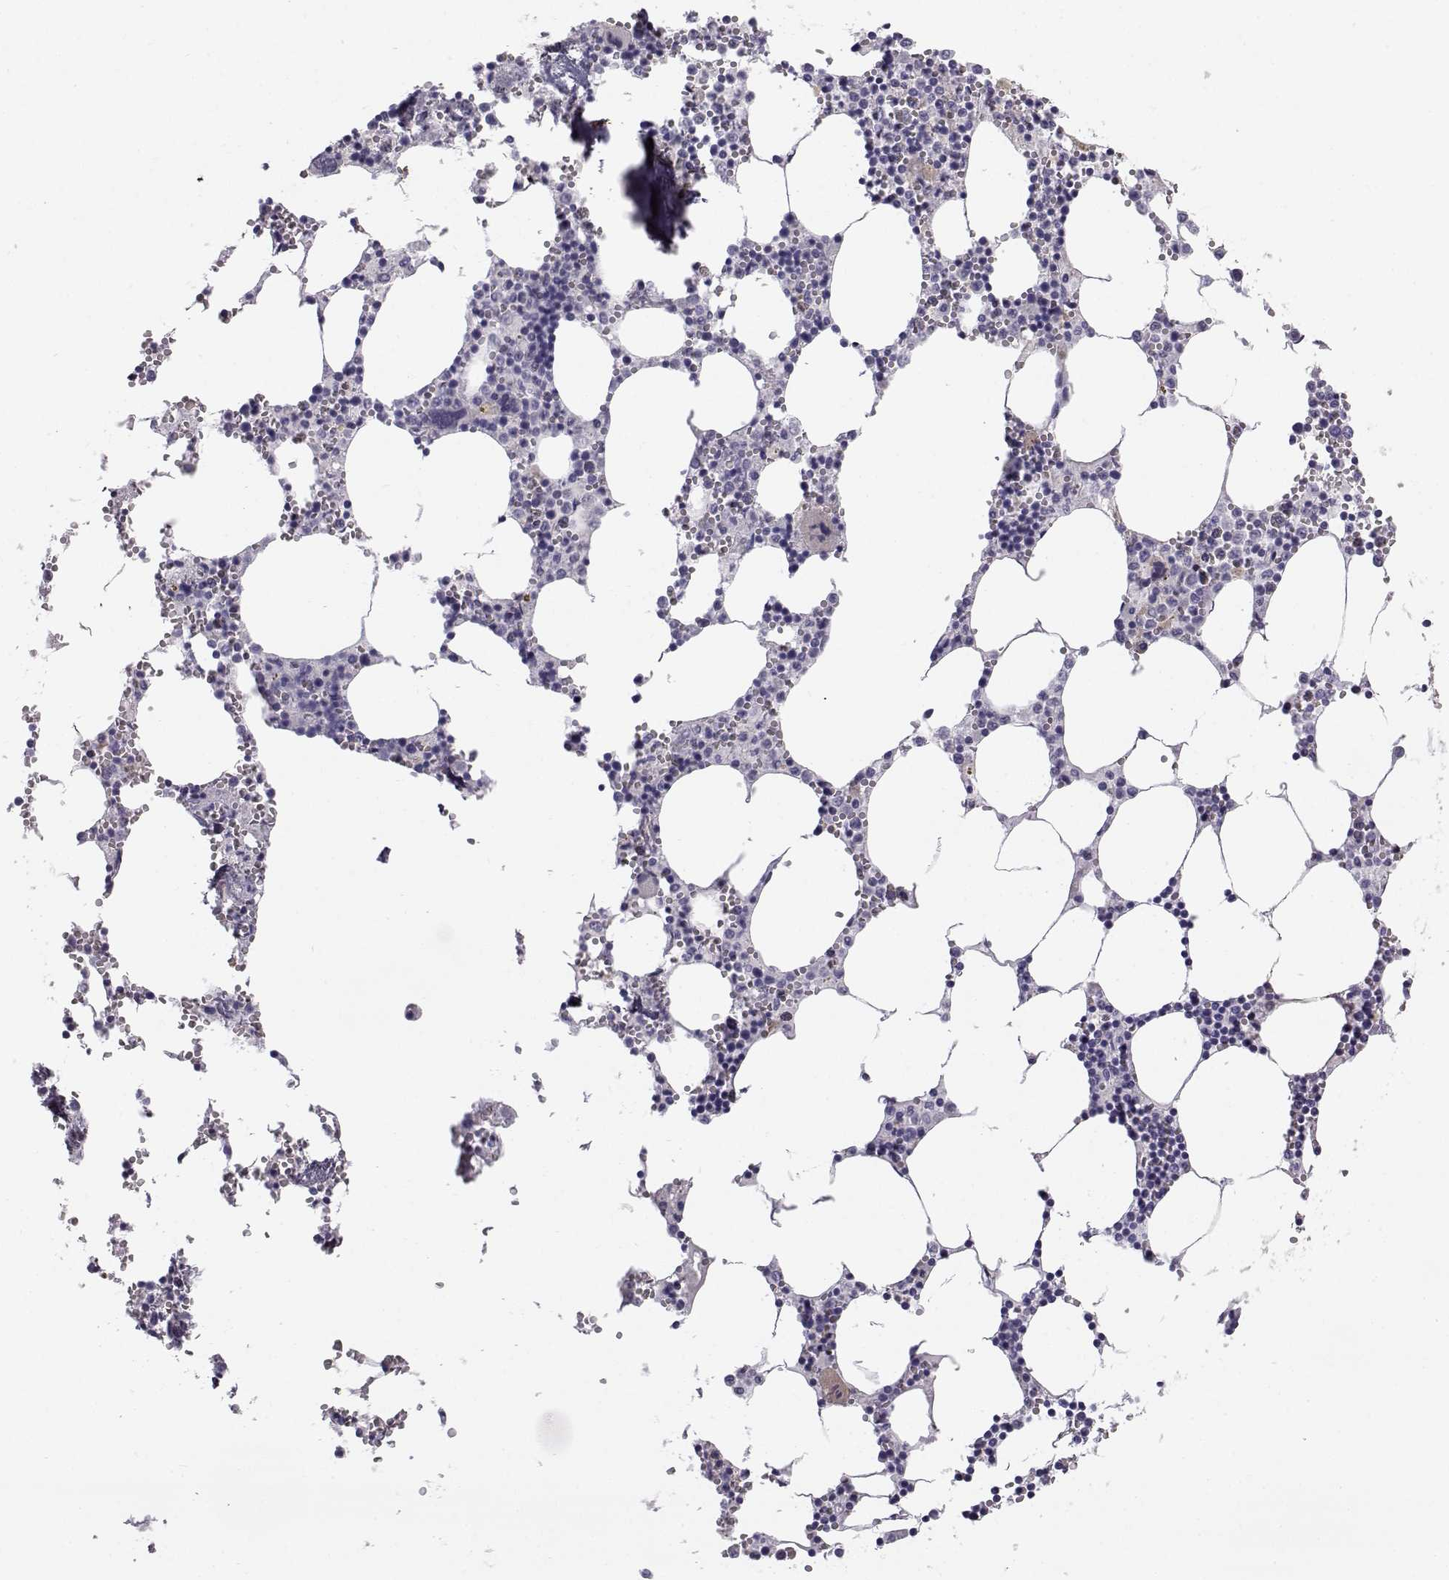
{"staining": {"intensity": "weak", "quantity": "<25%", "location": "cytoplasmic/membranous"}, "tissue": "bone marrow", "cell_type": "Hematopoietic cells", "image_type": "normal", "snomed": [{"axis": "morphology", "description": "Normal tissue, NOS"}, {"axis": "topography", "description": "Bone marrow"}], "caption": "The micrograph reveals no significant staining in hematopoietic cells of bone marrow. (Stains: DAB immunohistochemistry with hematoxylin counter stain, Microscopy: brightfield microscopy at high magnification).", "gene": "KCNMB4", "patient": {"sex": "male", "age": 54}}